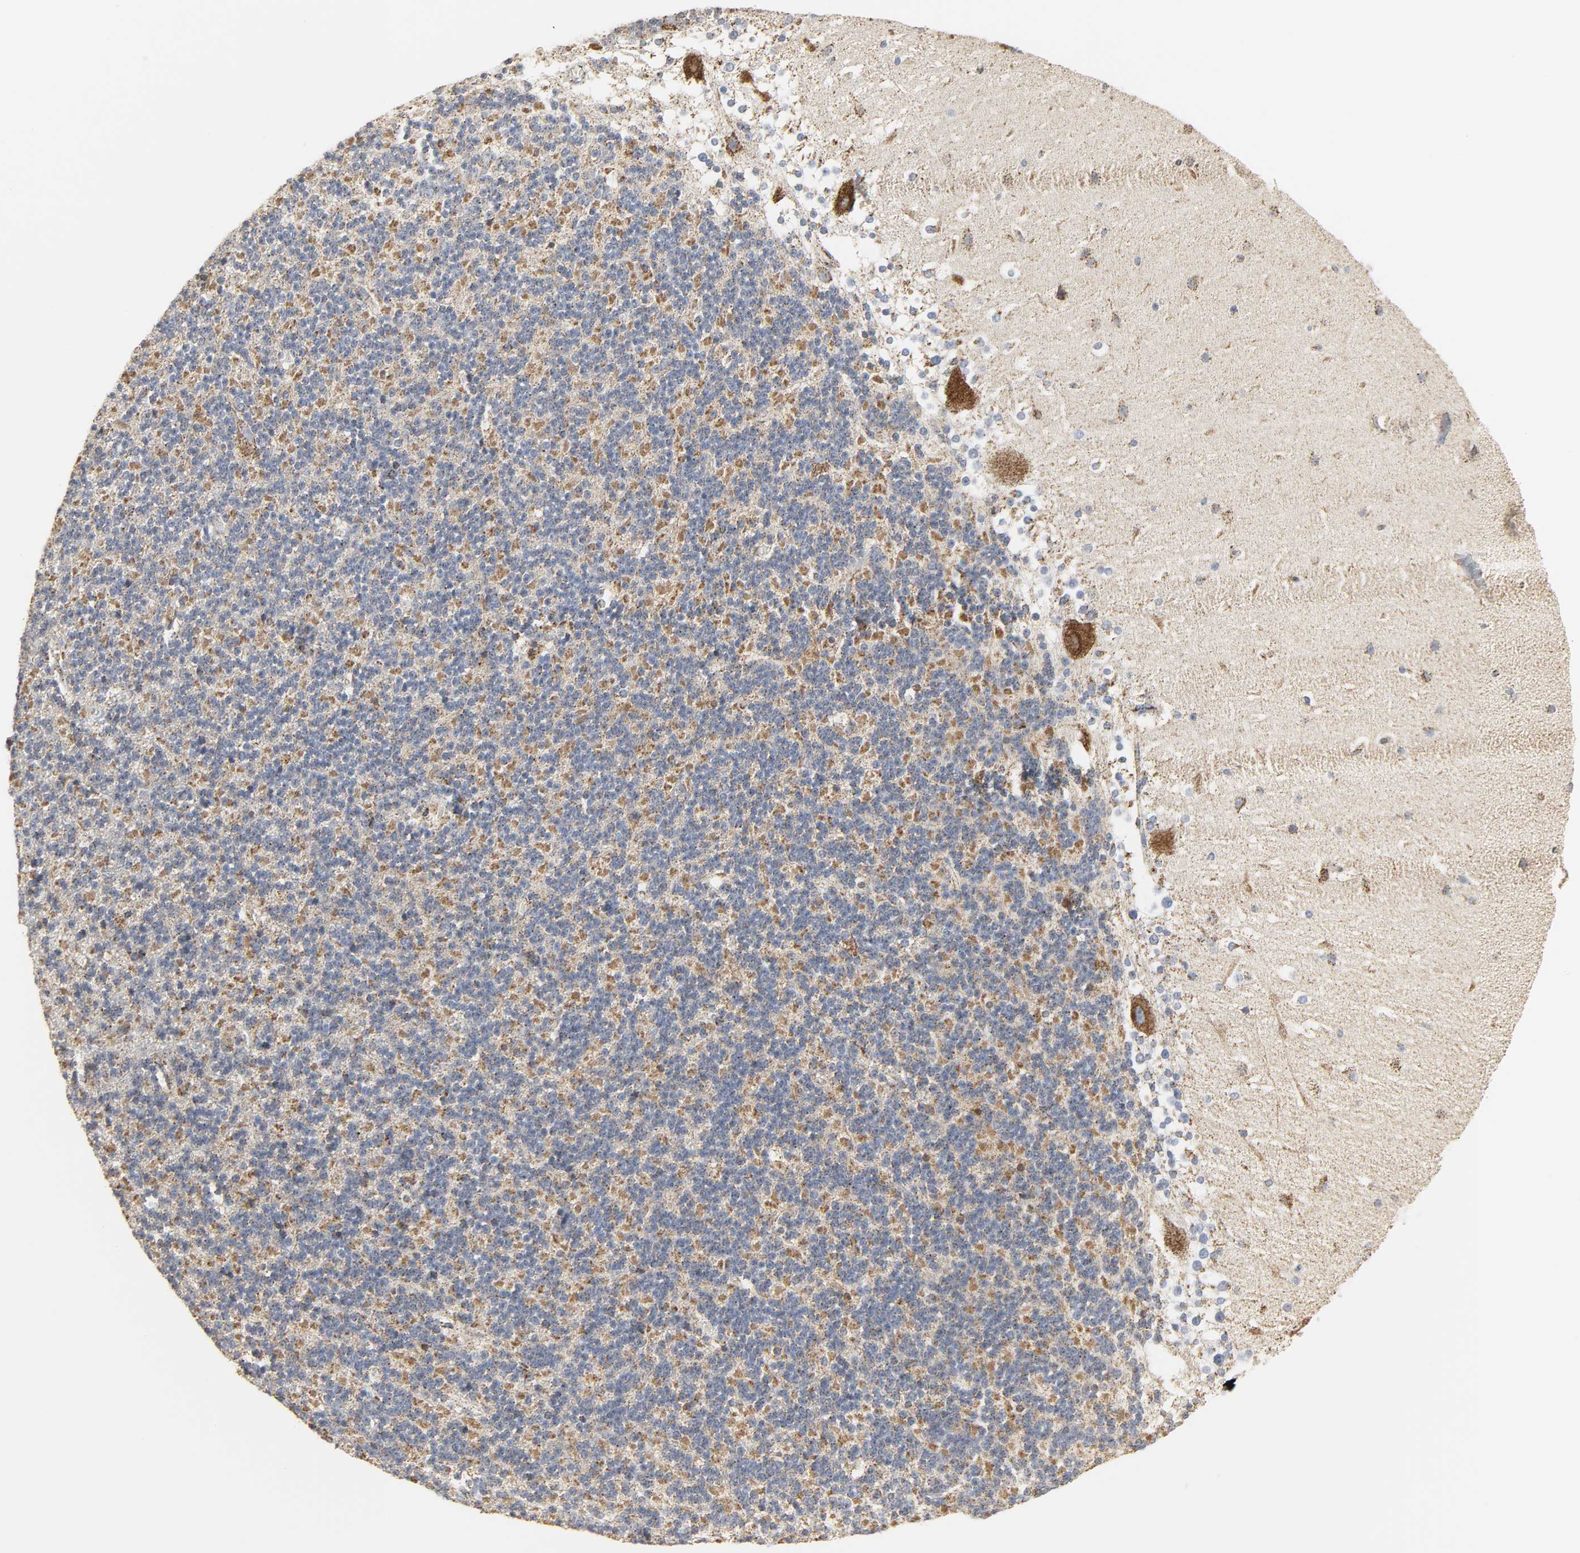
{"staining": {"intensity": "moderate", "quantity": "25%-75%", "location": "cytoplasmic/membranous"}, "tissue": "cerebellum", "cell_type": "Cells in granular layer", "image_type": "normal", "snomed": [{"axis": "morphology", "description": "Normal tissue, NOS"}, {"axis": "topography", "description": "Cerebellum"}], "caption": "DAB immunohistochemical staining of unremarkable cerebellum exhibits moderate cytoplasmic/membranous protein staining in about 25%-75% of cells in granular layer. Immunohistochemistry (ihc) stains the protein in brown and the nuclei are stained blue.", "gene": "ACAT1", "patient": {"sex": "female", "age": 19}}